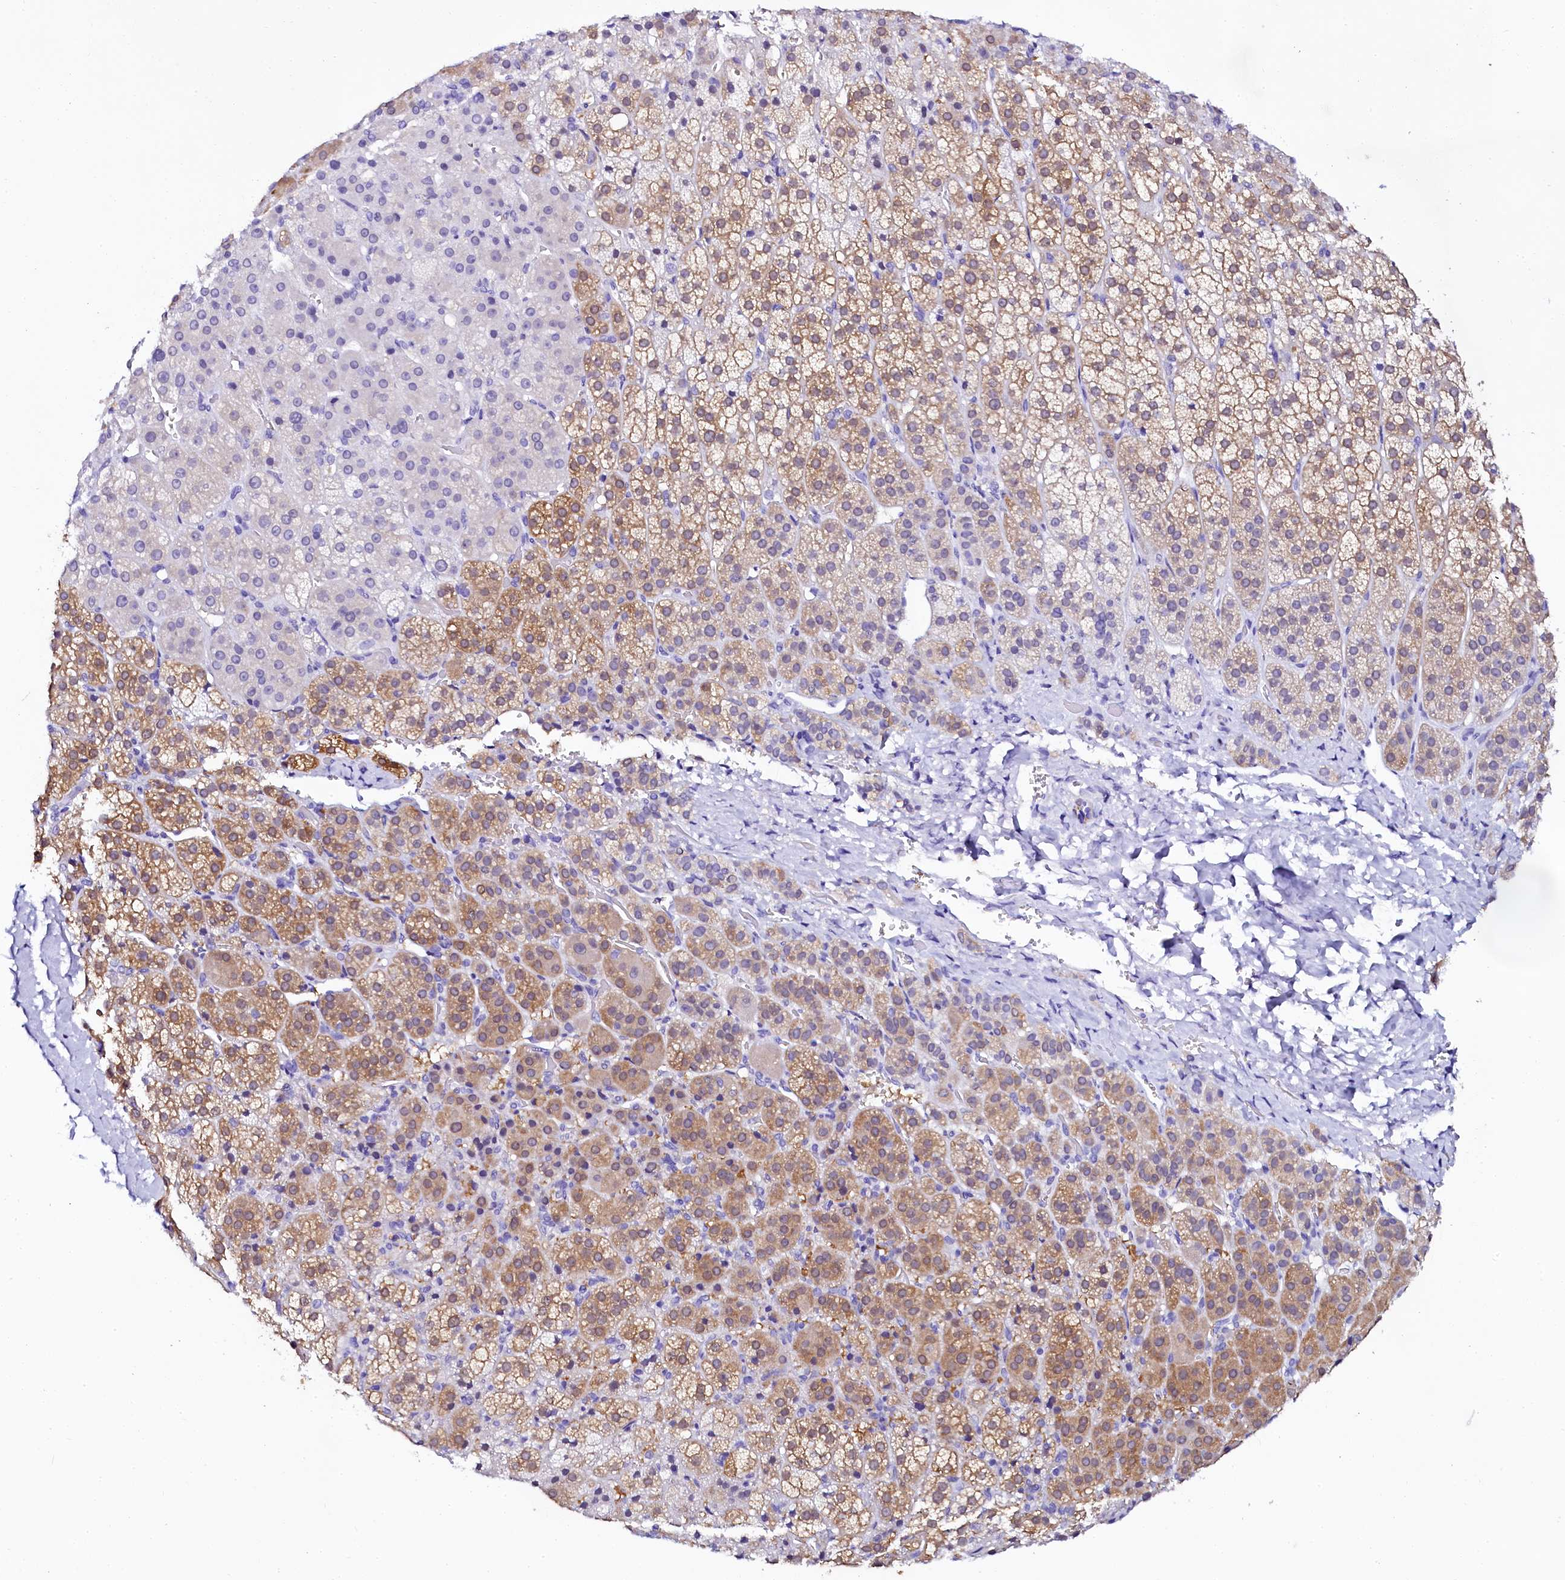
{"staining": {"intensity": "moderate", "quantity": "25%-75%", "location": "cytoplasmic/membranous"}, "tissue": "adrenal gland", "cell_type": "Glandular cells", "image_type": "normal", "snomed": [{"axis": "morphology", "description": "Normal tissue, NOS"}, {"axis": "topography", "description": "Adrenal gland"}], "caption": "This image reveals IHC staining of benign human adrenal gland, with medium moderate cytoplasmic/membranous staining in approximately 25%-75% of glandular cells.", "gene": "SORD", "patient": {"sex": "female", "age": 57}}